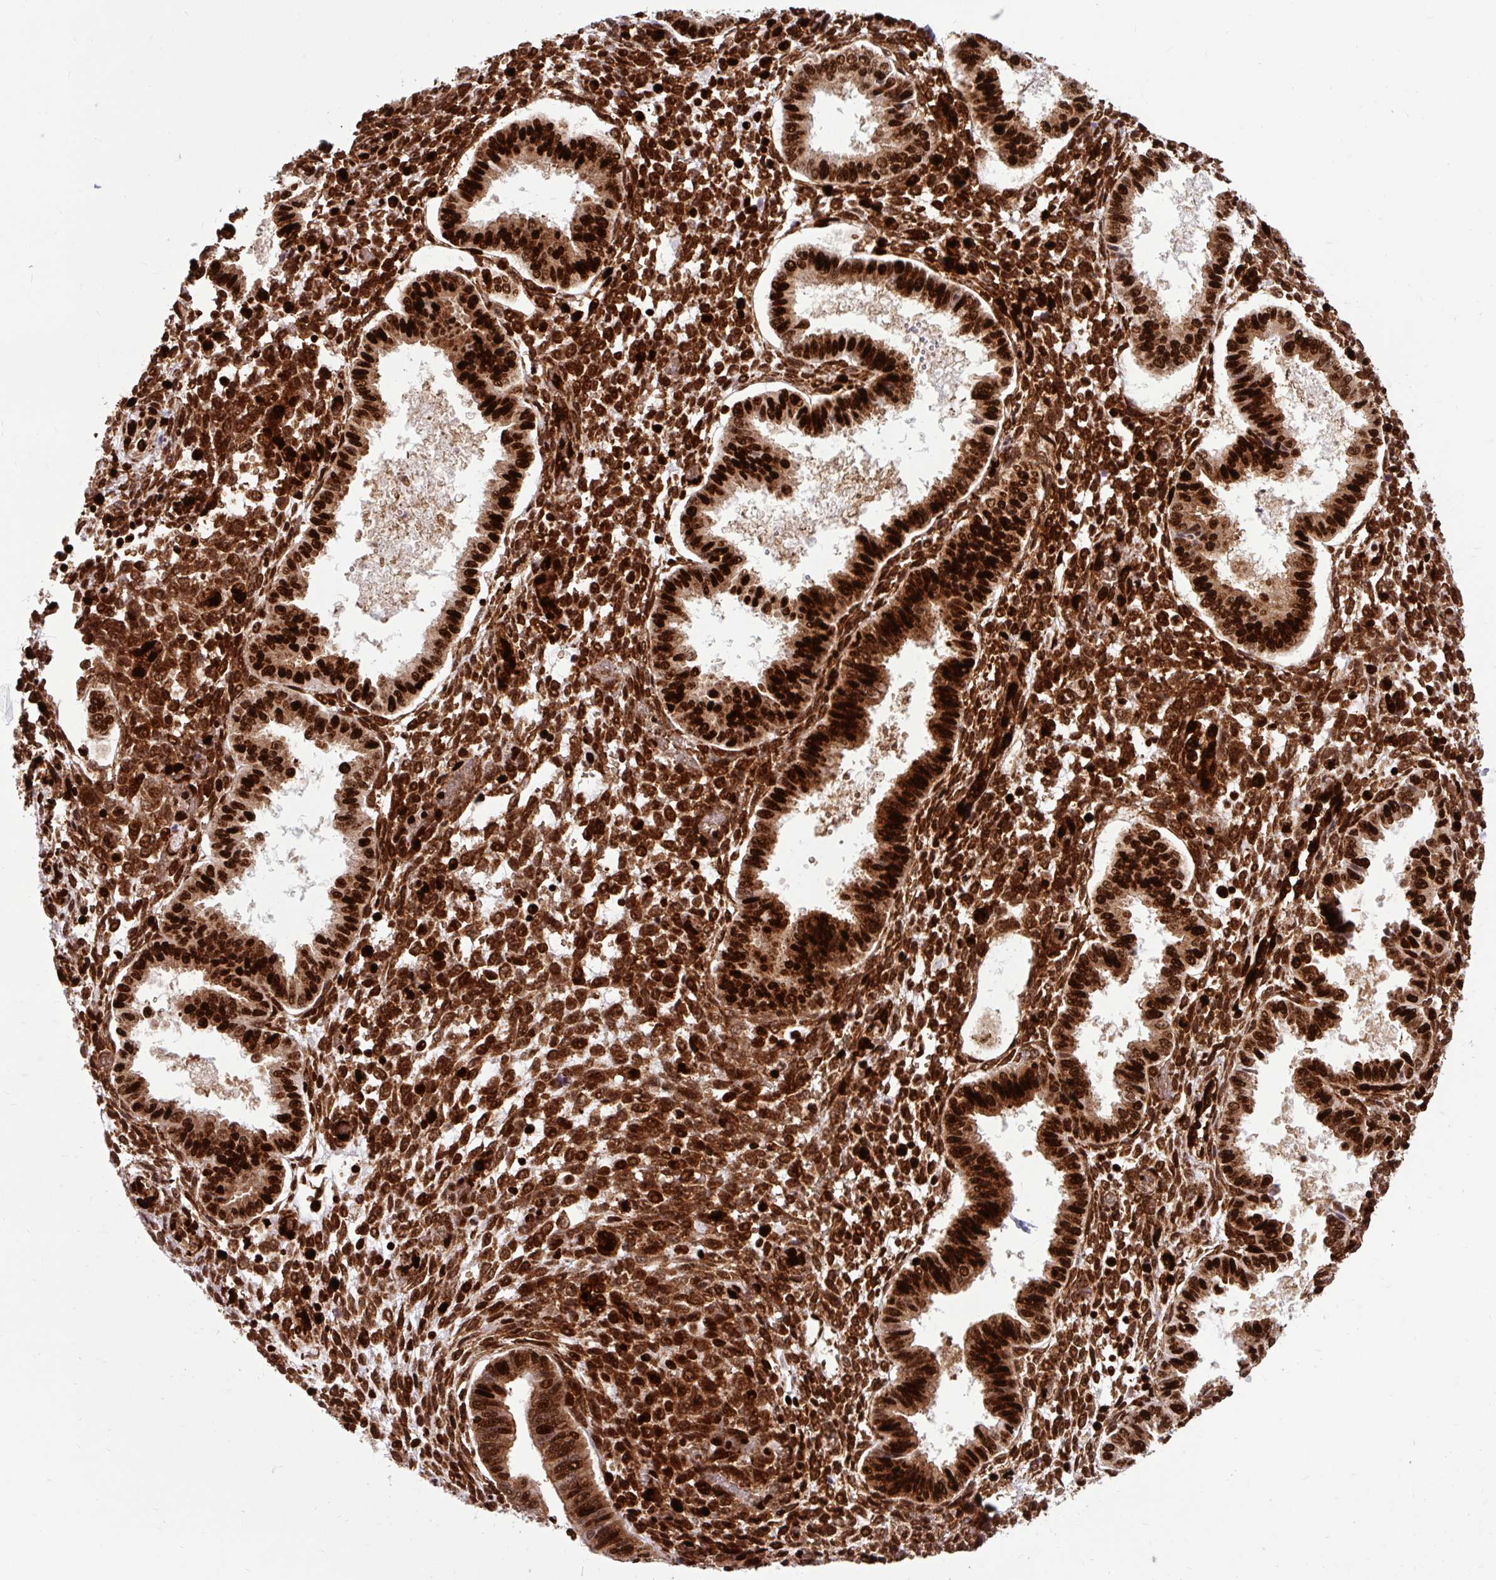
{"staining": {"intensity": "strong", "quantity": ">75%", "location": "nuclear"}, "tissue": "endometrium", "cell_type": "Cells in endometrial stroma", "image_type": "normal", "snomed": [{"axis": "morphology", "description": "Normal tissue, NOS"}, {"axis": "topography", "description": "Endometrium"}], "caption": "IHC histopathology image of unremarkable endometrium: human endometrium stained using IHC shows high levels of strong protein expression localized specifically in the nuclear of cells in endometrial stroma, appearing as a nuclear brown color.", "gene": "FUS", "patient": {"sex": "female", "age": 24}}